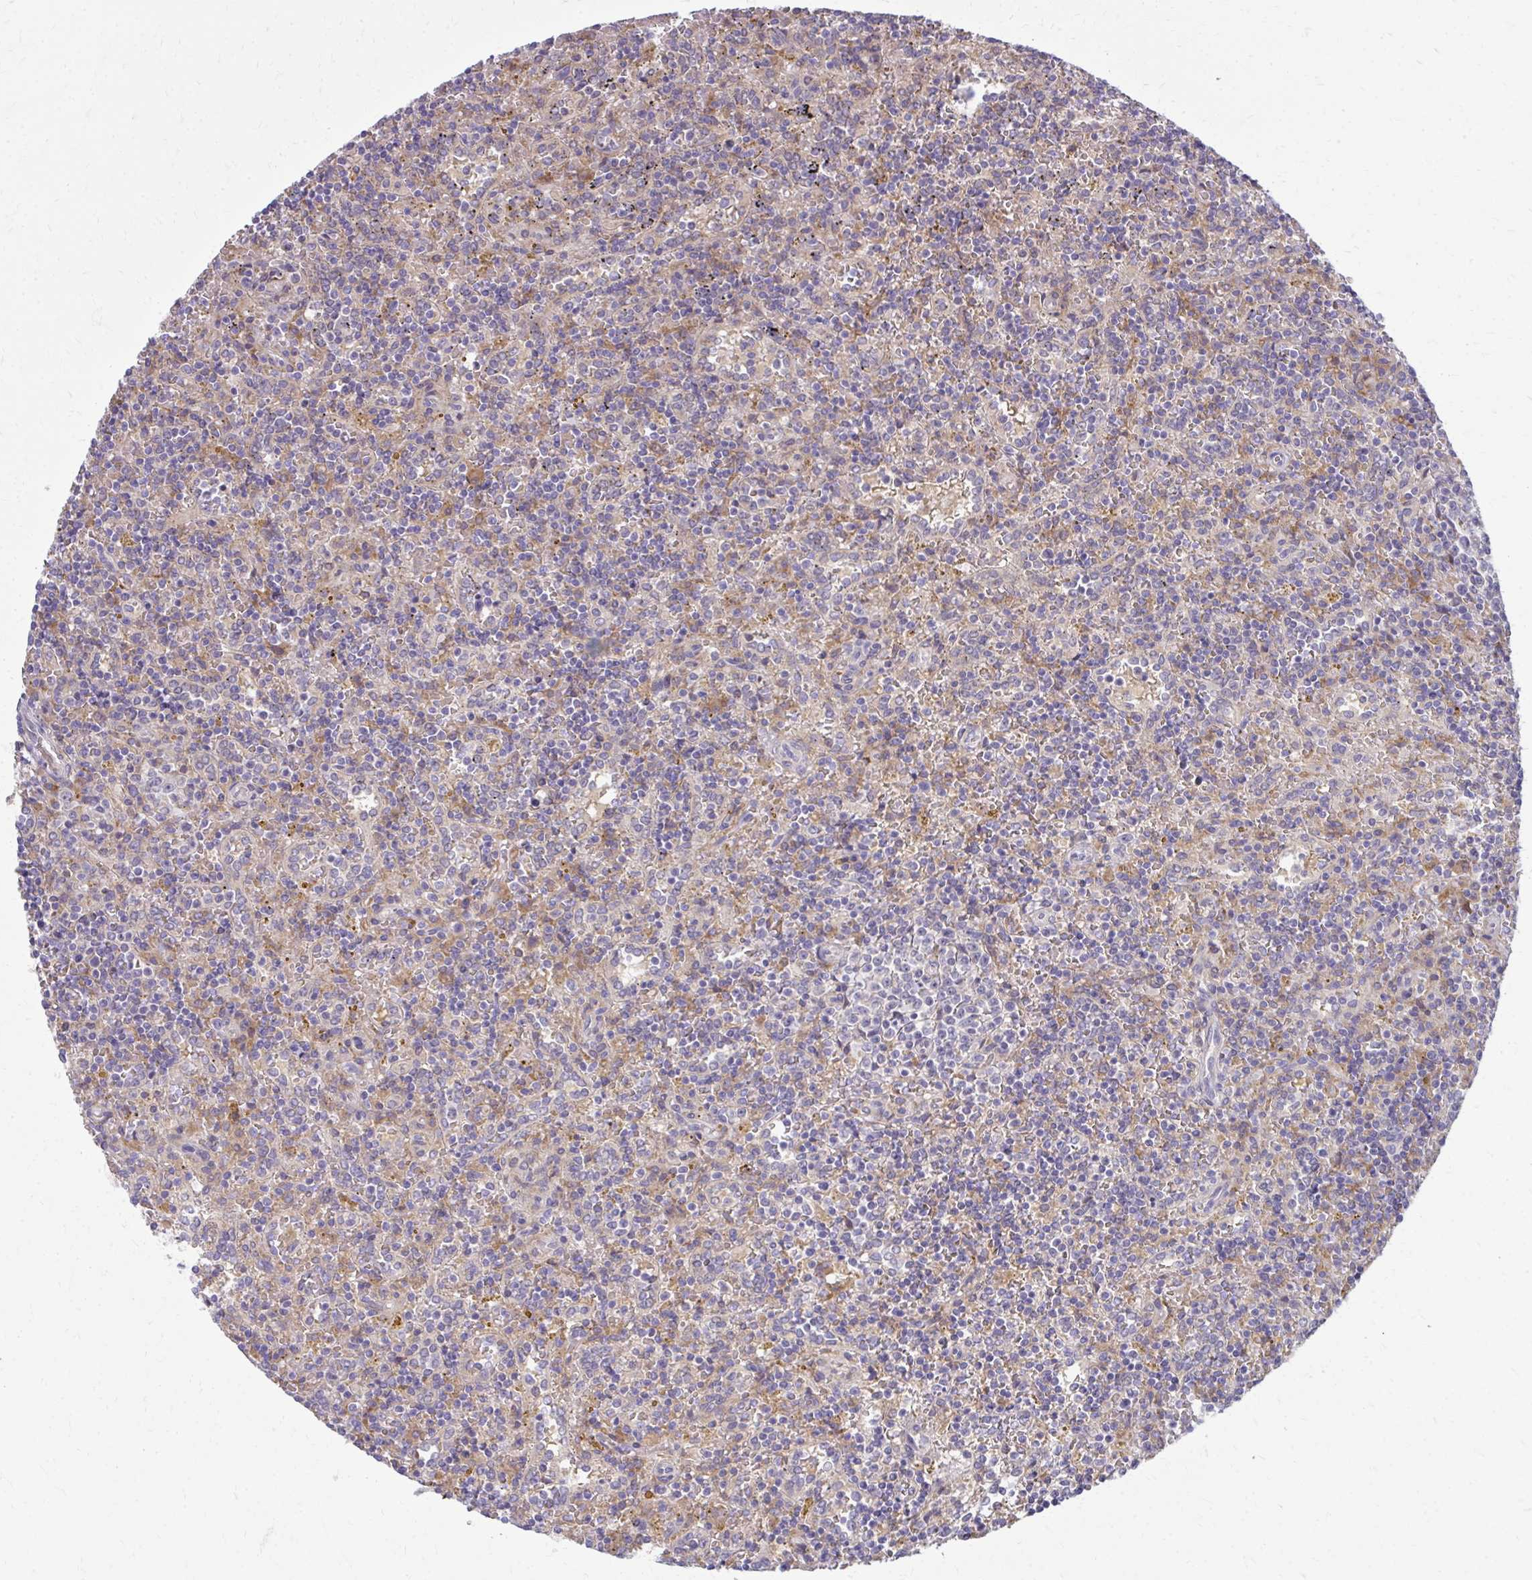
{"staining": {"intensity": "negative", "quantity": "none", "location": "none"}, "tissue": "lymphoma", "cell_type": "Tumor cells", "image_type": "cancer", "snomed": [{"axis": "morphology", "description": "Malignant lymphoma, non-Hodgkin's type, Low grade"}, {"axis": "topography", "description": "Spleen"}], "caption": "The IHC image has no significant expression in tumor cells of malignant lymphoma, non-Hodgkin's type (low-grade) tissue.", "gene": "CEMP1", "patient": {"sex": "male", "age": 67}}